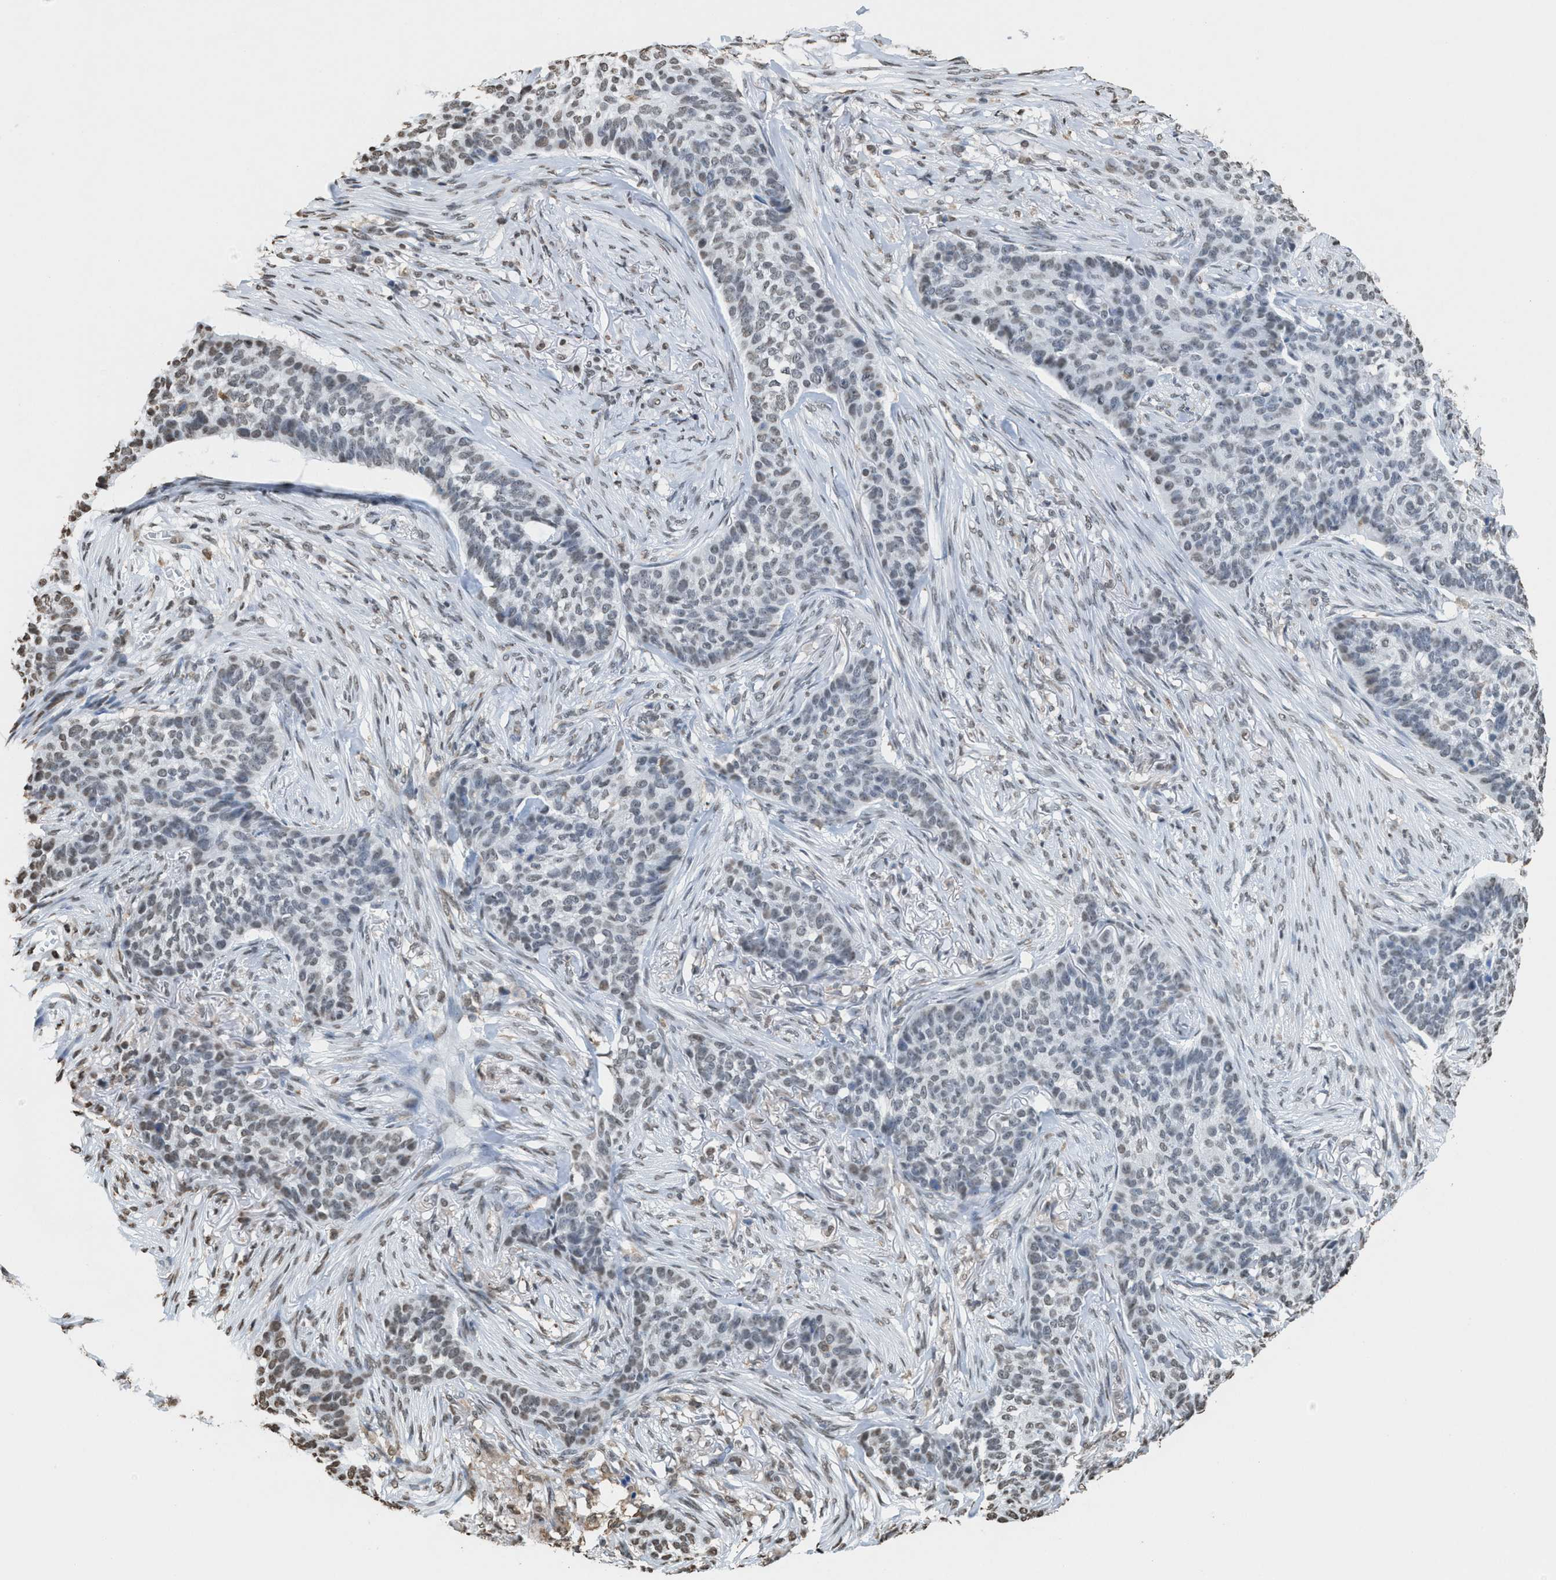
{"staining": {"intensity": "weak", "quantity": "<25%", "location": "nuclear"}, "tissue": "skin cancer", "cell_type": "Tumor cells", "image_type": "cancer", "snomed": [{"axis": "morphology", "description": "Basal cell carcinoma"}, {"axis": "topography", "description": "Skin"}], "caption": "Immunohistochemical staining of skin cancer (basal cell carcinoma) reveals no significant positivity in tumor cells.", "gene": "NUP88", "patient": {"sex": "male", "age": 85}}